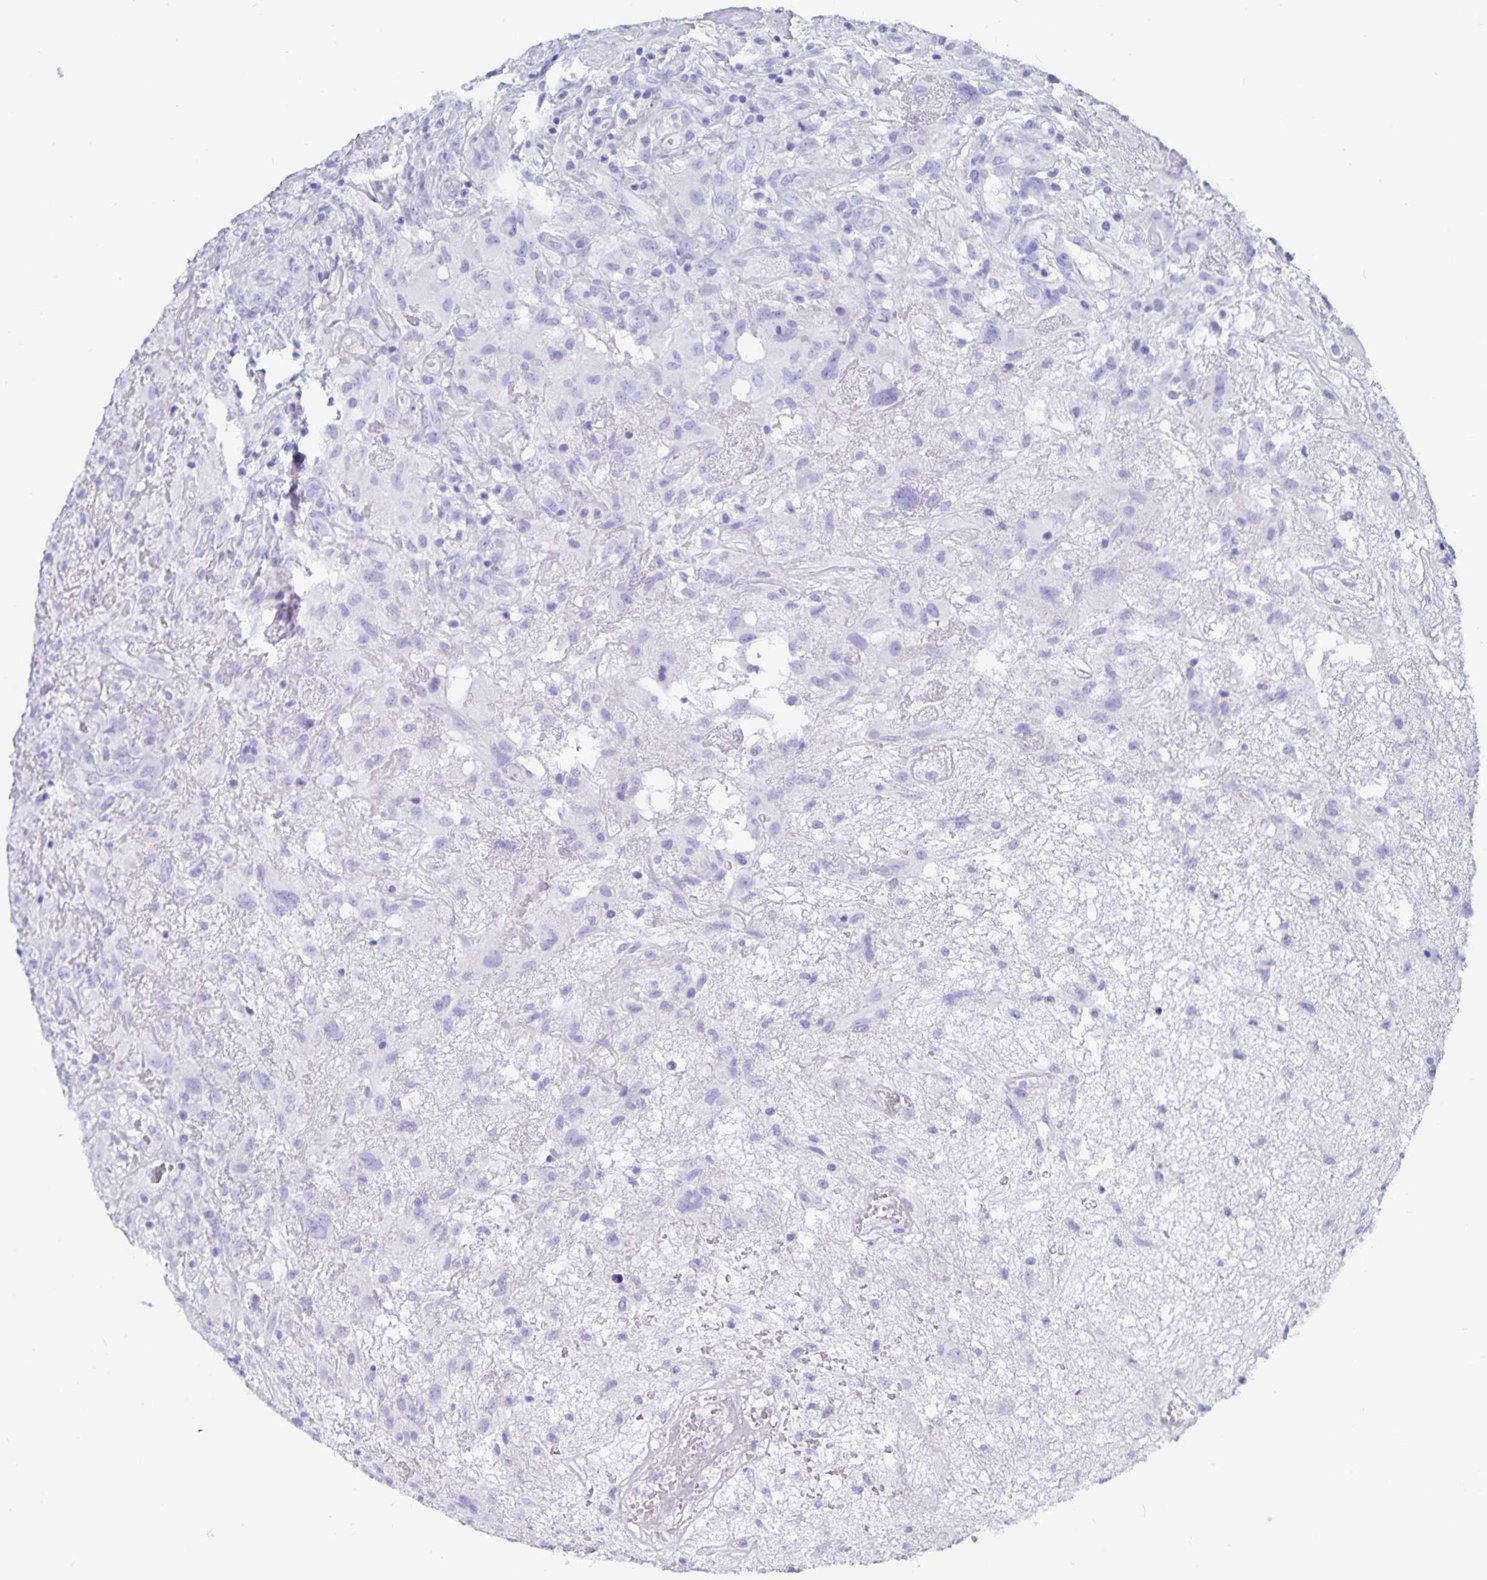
{"staining": {"intensity": "negative", "quantity": "none", "location": "none"}, "tissue": "glioma", "cell_type": "Tumor cells", "image_type": "cancer", "snomed": [{"axis": "morphology", "description": "Glioma, malignant, High grade"}, {"axis": "topography", "description": "Brain"}], "caption": "Protein analysis of malignant high-grade glioma reveals no significant positivity in tumor cells. Nuclei are stained in blue.", "gene": "C19orf73", "patient": {"sex": "male", "age": 46}}